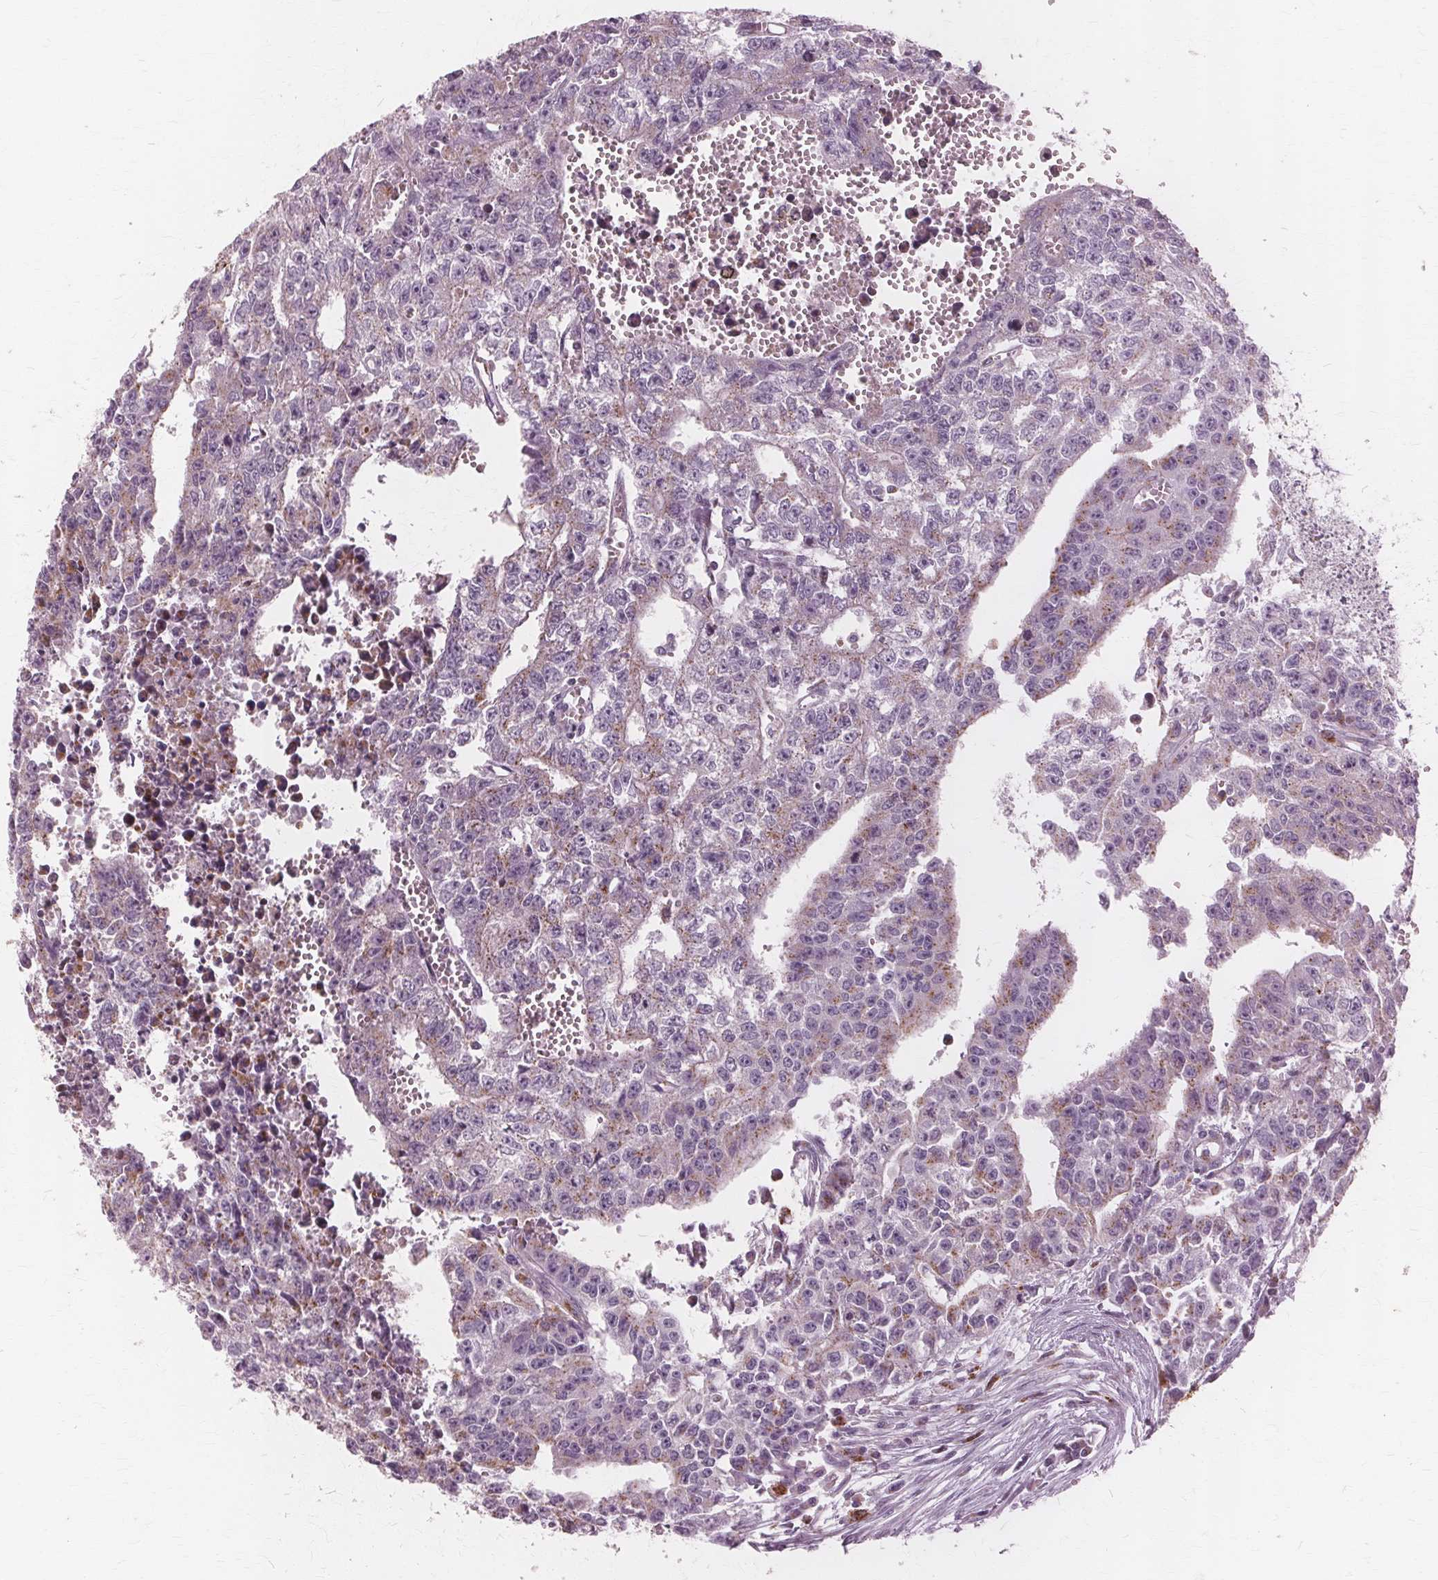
{"staining": {"intensity": "weak", "quantity": "<25%", "location": "cytoplasmic/membranous"}, "tissue": "testis cancer", "cell_type": "Tumor cells", "image_type": "cancer", "snomed": [{"axis": "morphology", "description": "Carcinoma, Embryonal, NOS"}, {"axis": "morphology", "description": "Teratoma, malignant, NOS"}, {"axis": "topography", "description": "Testis"}], "caption": "This image is of testis cancer (malignant teratoma) stained with immunohistochemistry to label a protein in brown with the nuclei are counter-stained blue. There is no staining in tumor cells.", "gene": "DNASE2", "patient": {"sex": "male", "age": 24}}